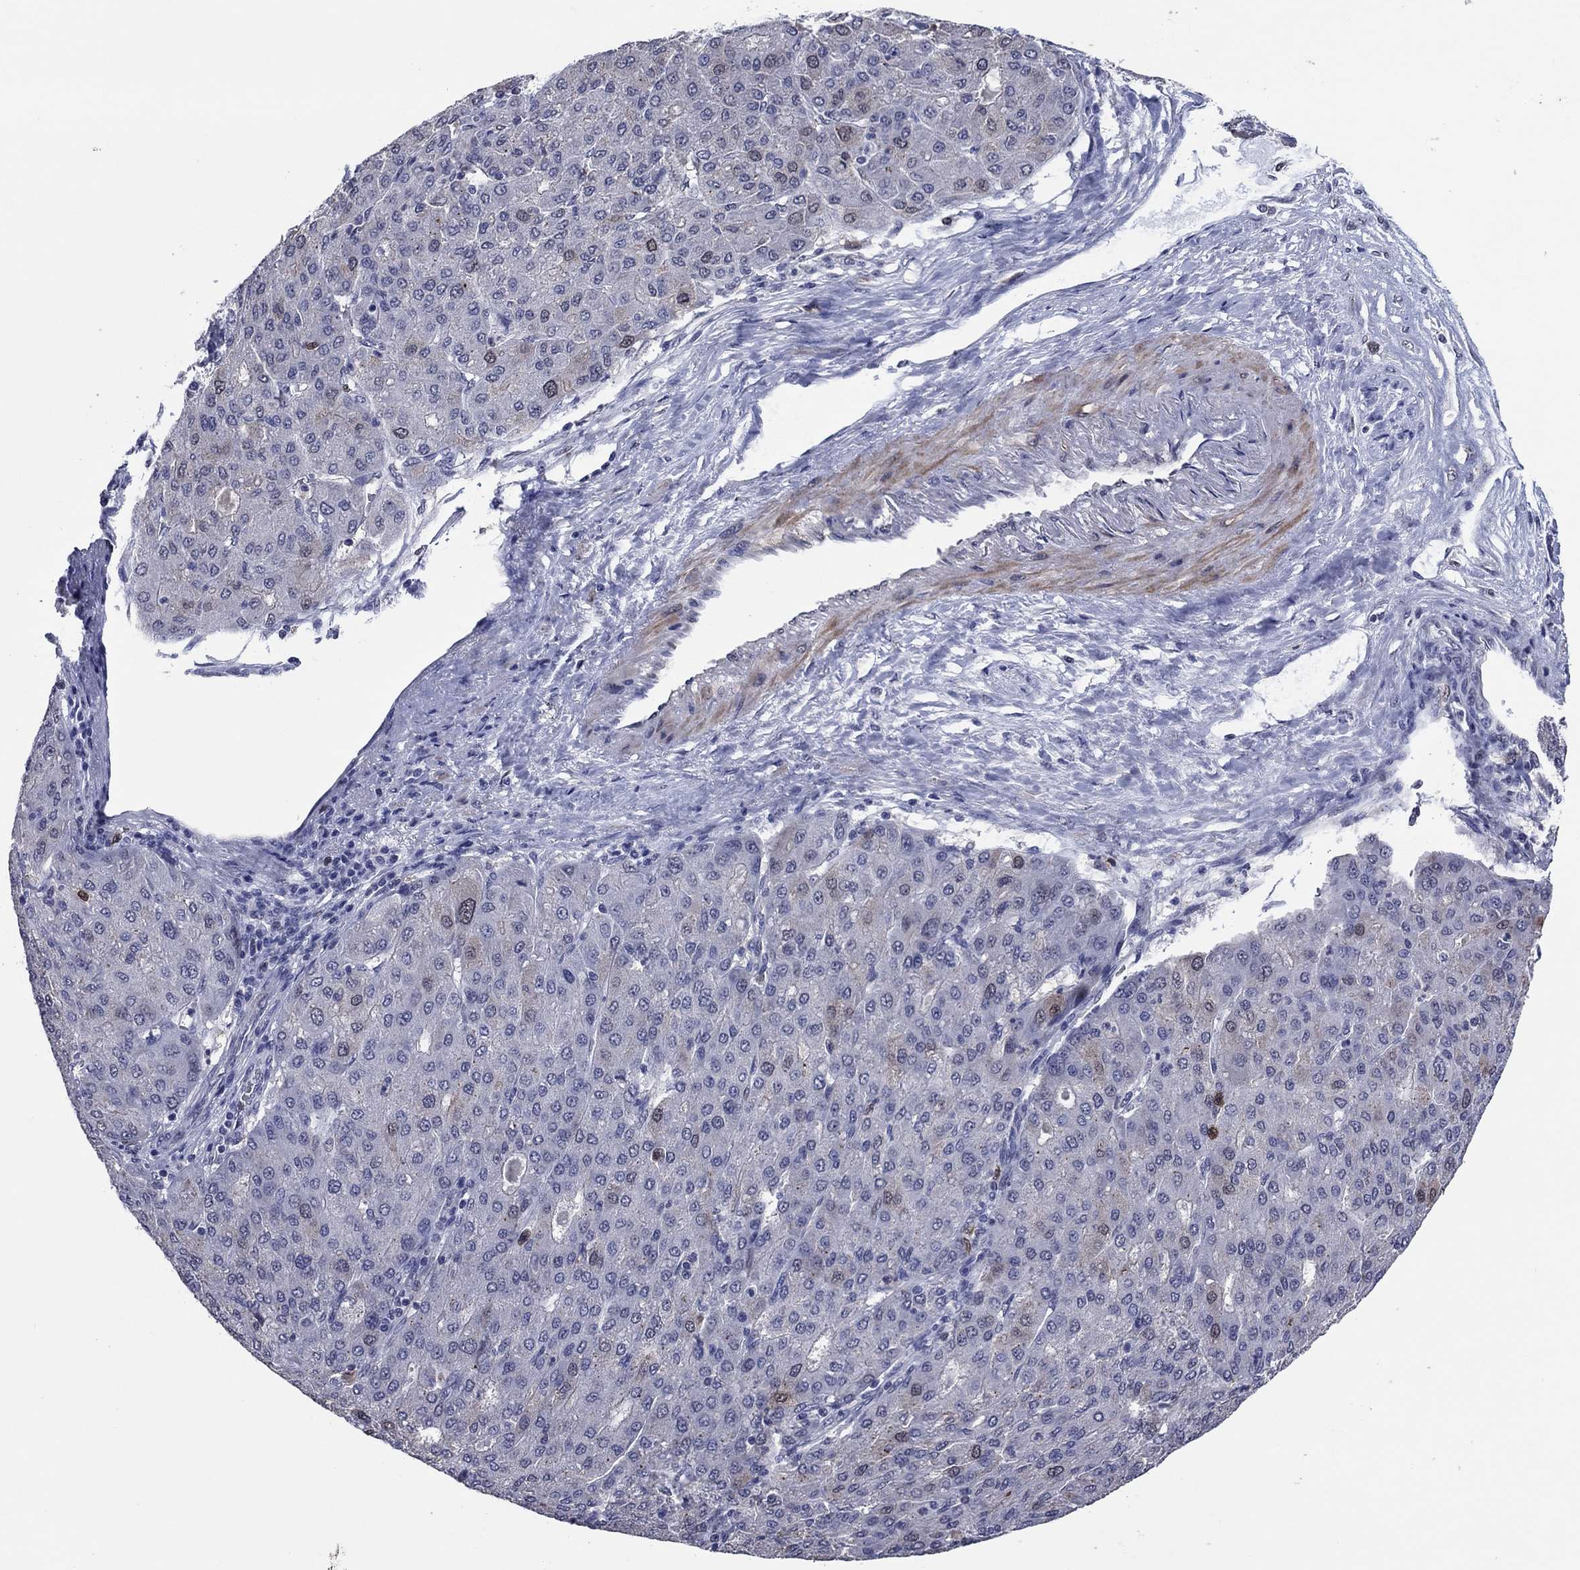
{"staining": {"intensity": "negative", "quantity": "none", "location": "none"}, "tissue": "liver cancer", "cell_type": "Tumor cells", "image_type": "cancer", "snomed": [{"axis": "morphology", "description": "Carcinoma, Hepatocellular, NOS"}, {"axis": "topography", "description": "Liver"}], "caption": "This is an immunohistochemistry (IHC) micrograph of human liver cancer. There is no expression in tumor cells.", "gene": "TYMS", "patient": {"sex": "male", "age": 65}}